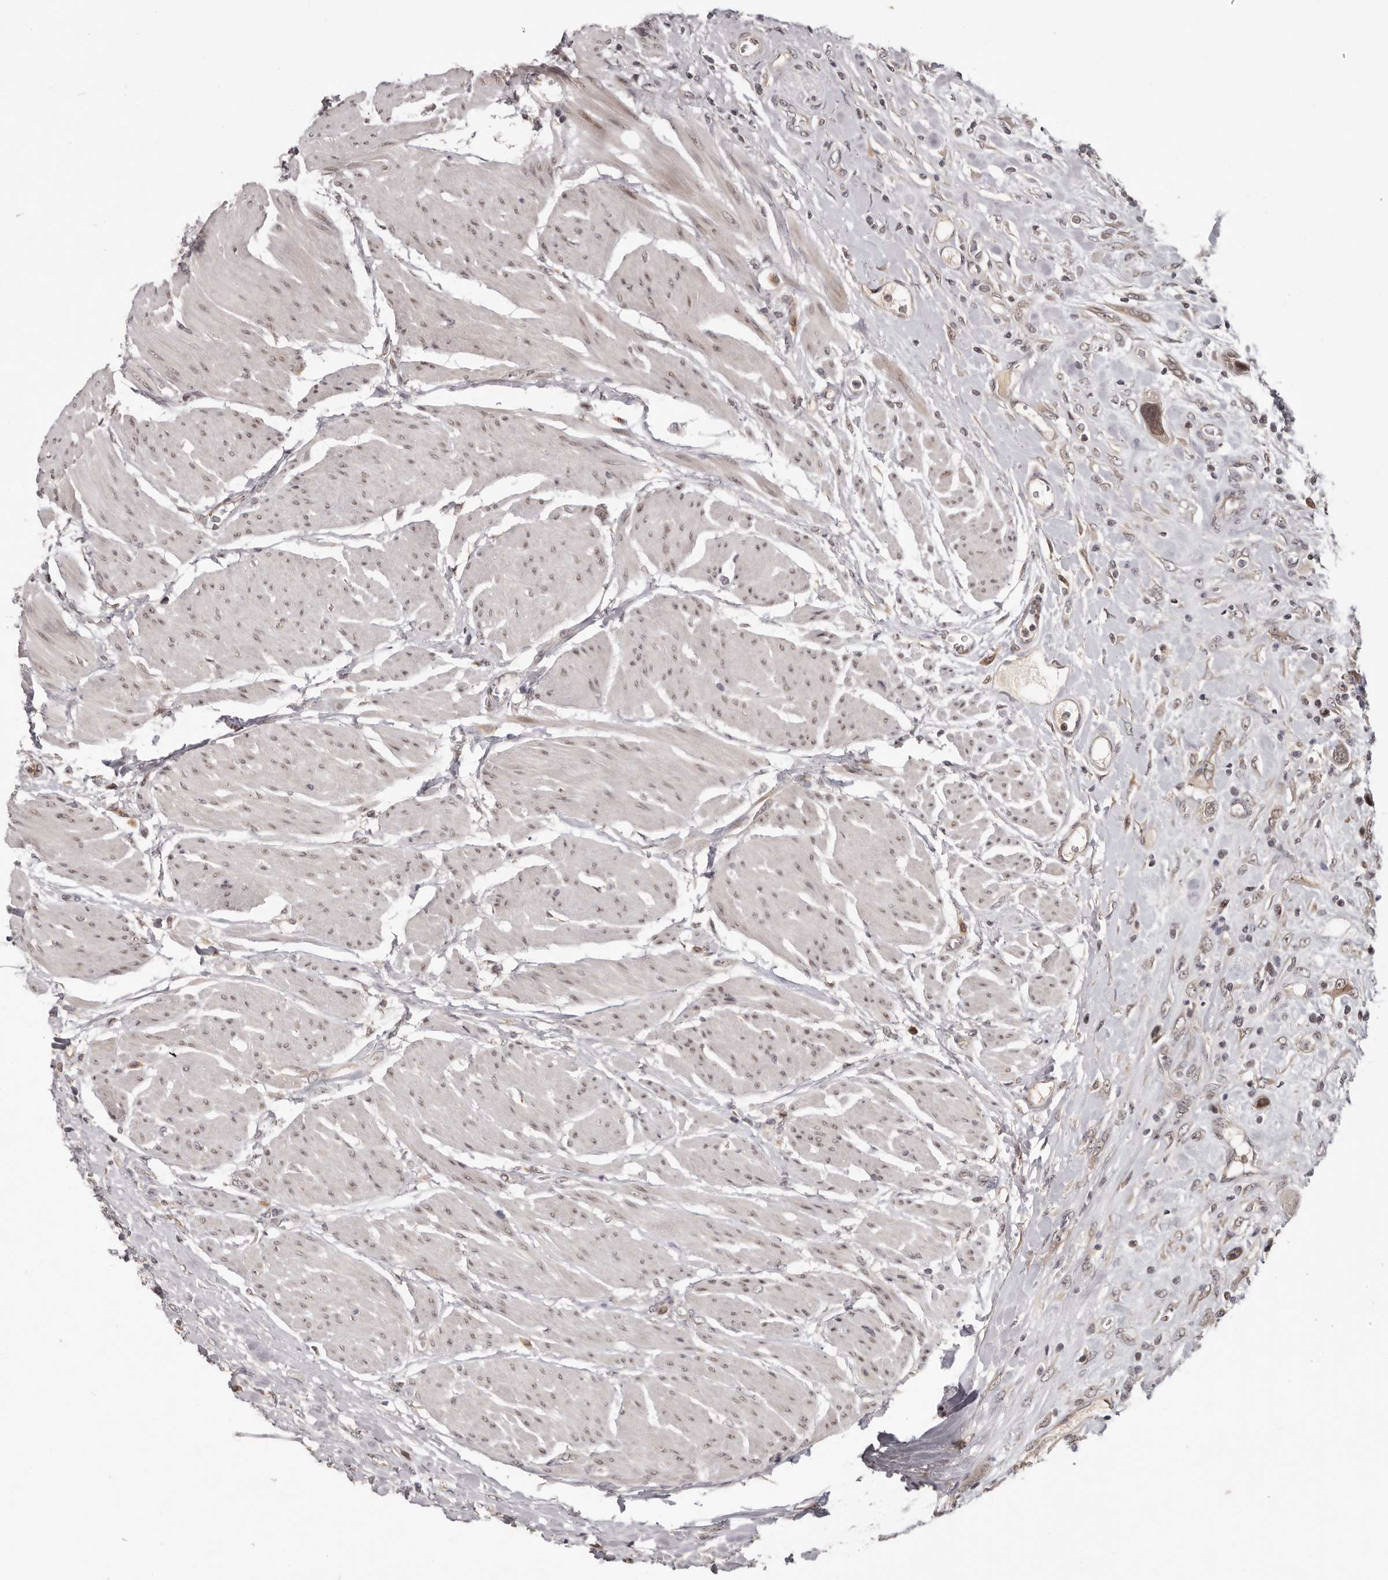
{"staining": {"intensity": "weak", "quantity": ">75%", "location": "cytoplasmic/membranous,nuclear"}, "tissue": "urothelial cancer", "cell_type": "Tumor cells", "image_type": "cancer", "snomed": [{"axis": "morphology", "description": "Urothelial carcinoma, High grade"}, {"axis": "topography", "description": "Urinary bladder"}], "caption": "This photomicrograph exhibits IHC staining of human urothelial cancer, with low weak cytoplasmic/membranous and nuclear expression in approximately >75% of tumor cells.", "gene": "TBX5", "patient": {"sex": "male", "age": 50}}